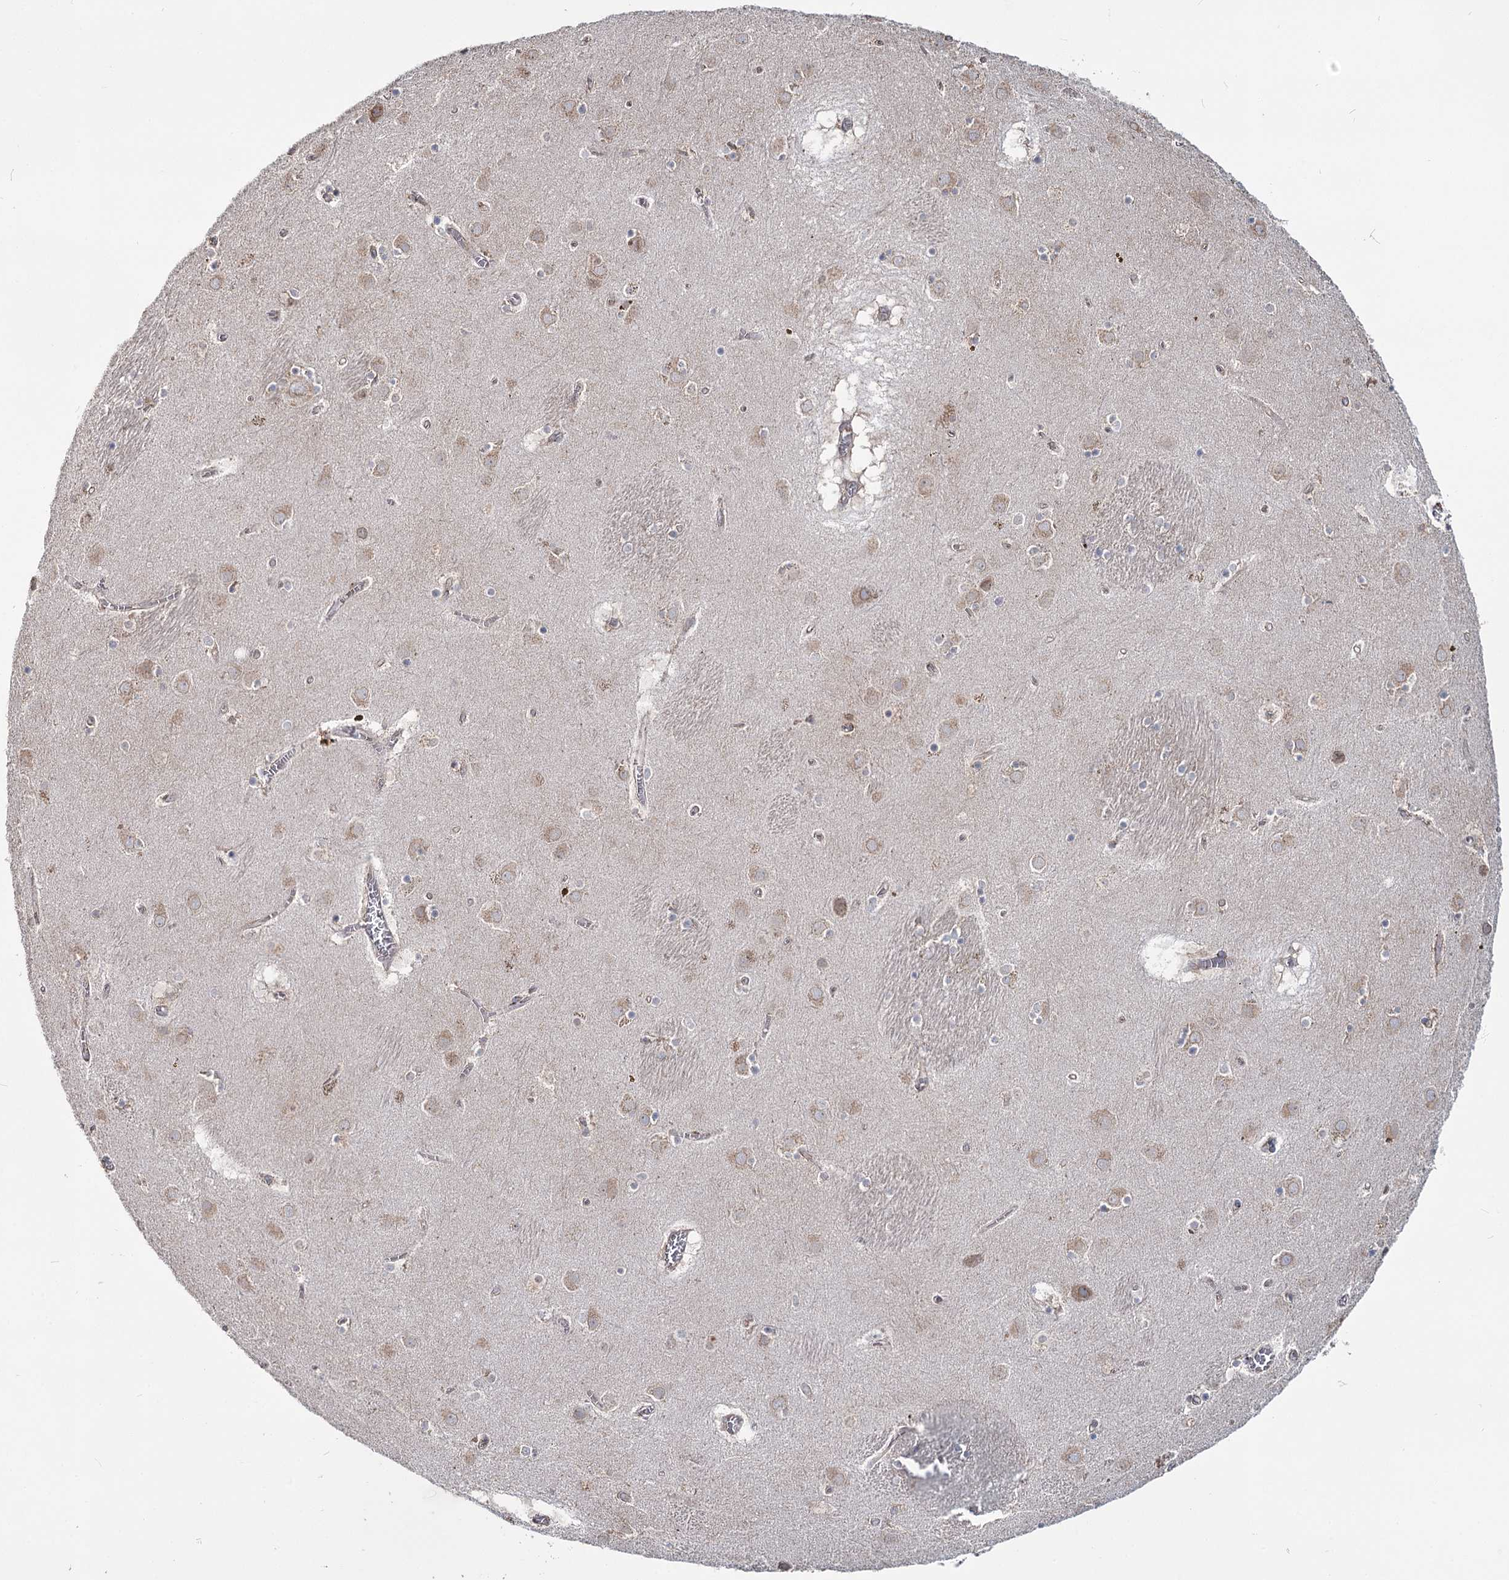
{"staining": {"intensity": "weak", "quantity": "25%-75%", "location": "cytoplasmic/membranous"}, "tissue": "caudate", "cell_type": "Glial cells", "image_type": "normal", "snomed": [{"axis": "morphology", "description": "Normal tissue, NOS"}, {"axis": "topography", "description": "Lateral ventricle wall"}], "caption": "Immunohistochemistry (IHC) (DAB (3,3'-diaminobenzidine)) staining of unremarkable human caudate reveals weak cytoplasmic/membranous protein staining in approximately 25%-75% of glial cells.", "gene": "ZCCHC9", "patient": {"sex": "male", "age": 70}}